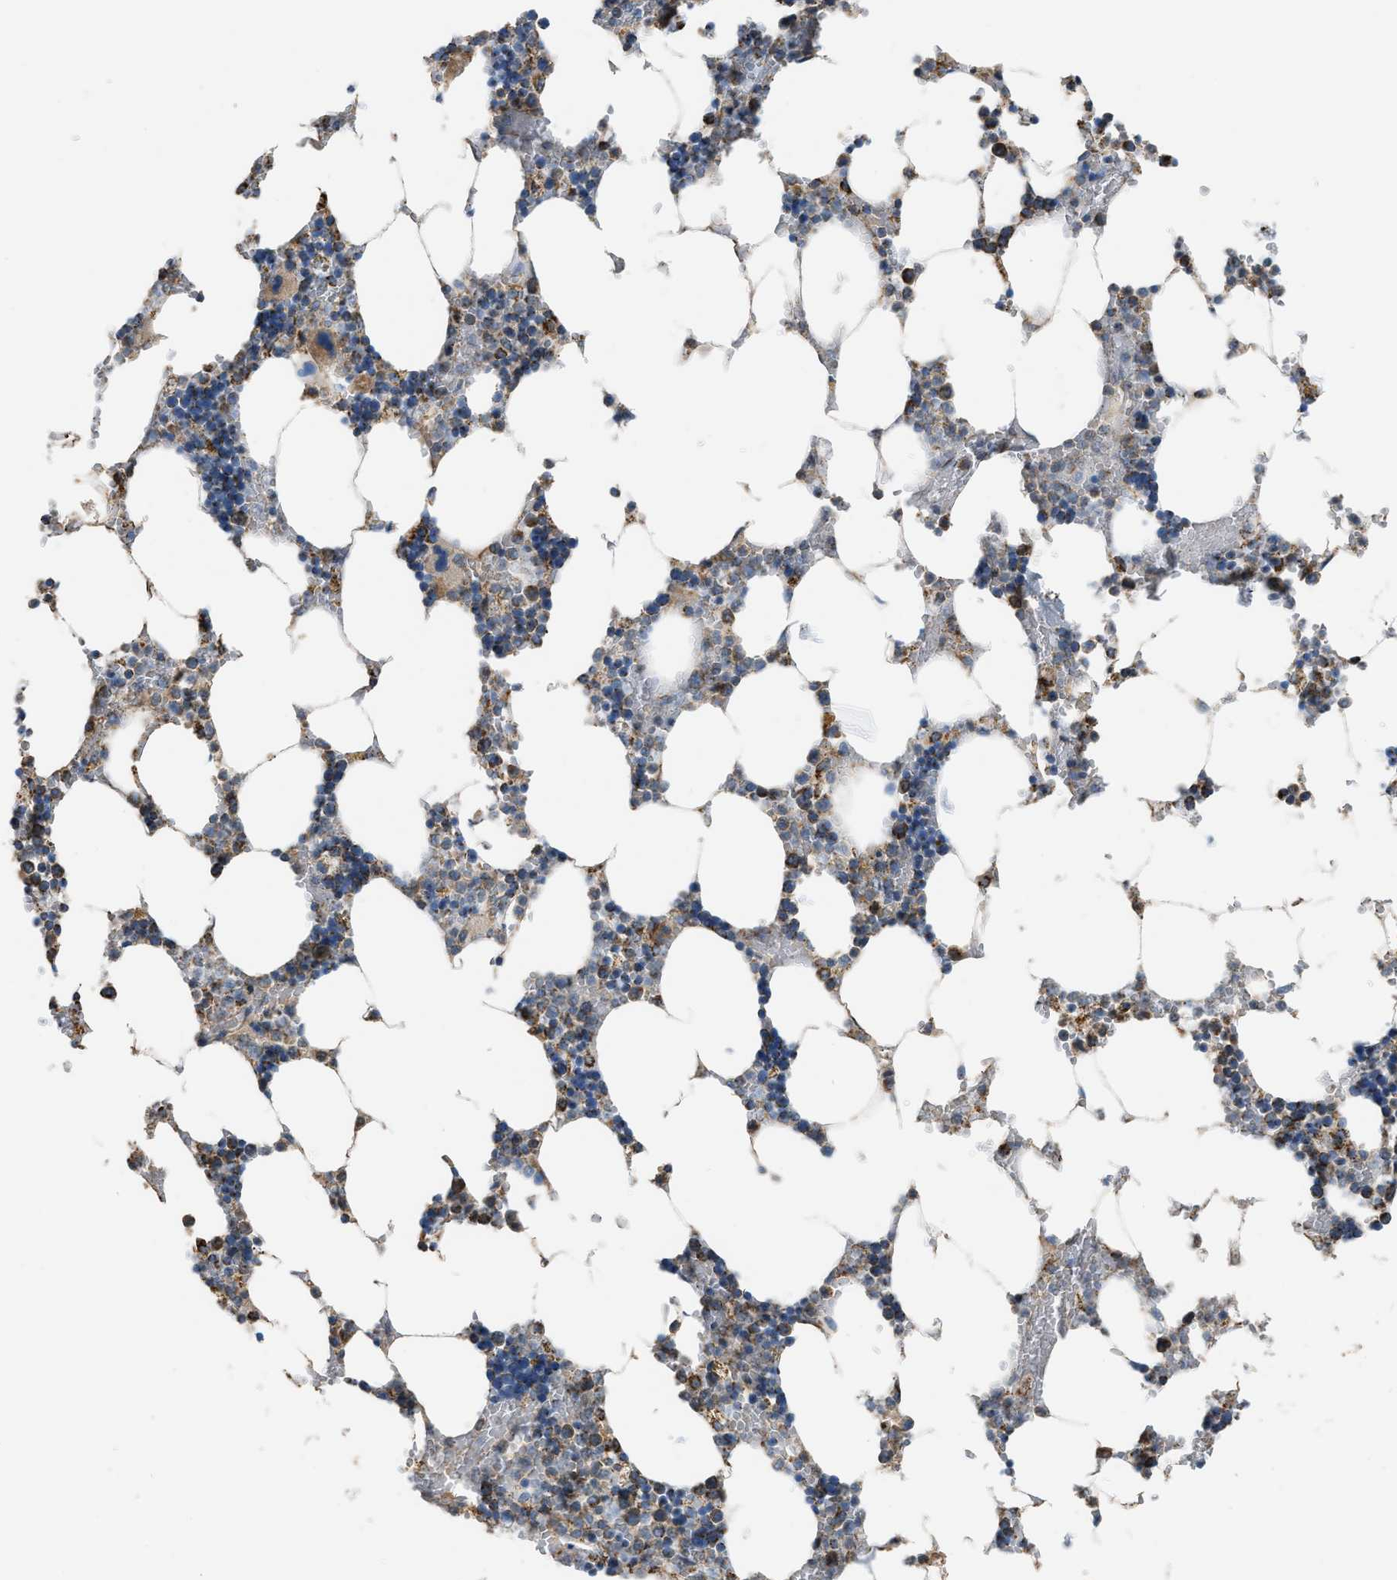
{"staining": {"intensity": "strong", "quantity": "25%-75%", "location": "cytoplasmic/membranous"}, "tissue": "bone marrow", "cell_type": "Hematopoietic cells", "image_type": "normal", "snomed": [{"axis": "morphology", "description": "Normal tissue, NOS"}, {"axis": "topography", "description": "Bone marrow"}], "caption": "A high-resolution histopathology image shows immunohistochemistry (IHC) staining of normal bone marrow, which demonstrates strong cytoplasmic/membranous expression in approximately 25%-75% of hematopoietic cells.", "gene": "ETFB", "patient": {"sex": "male", "age": 70}}